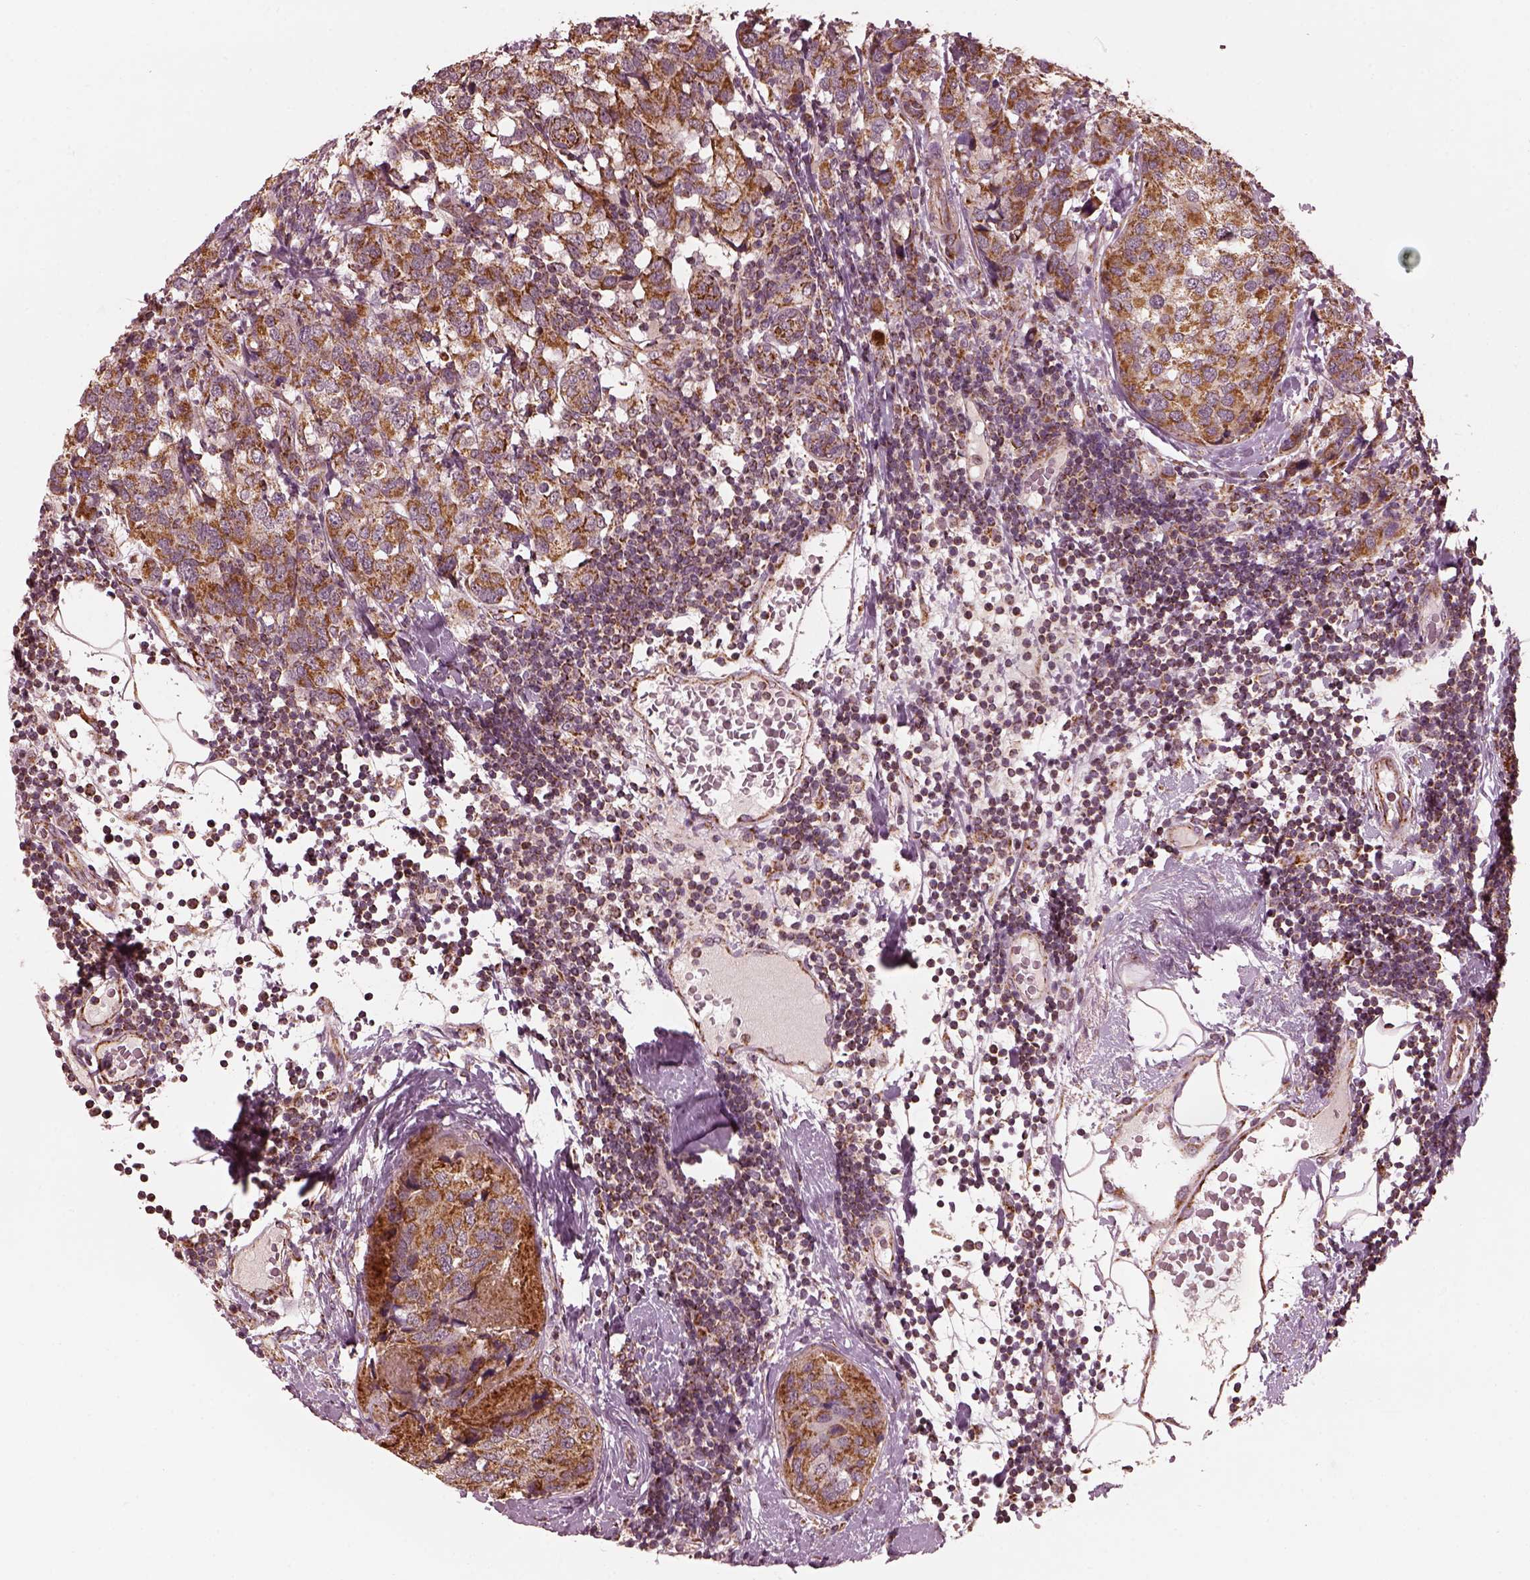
{"staining": {"intensity": "moderate", "quantity": ">75%", "location": "cytoplasmic/membranous"}, "tissue": "breast cancer", "cell_type": "Tumor cells", "image_type": "cancer", "snomed": [{"axis": "morphology", "description": "Lobular carcinoma"}, {"axis": "topography", "description": "Breast"}], "caption": "Protein staining displays moderate cytoplasmic/membranous positivity in approximately >75% of tumor cells in breast cancer.", "gene": "NDUFB10", "patient": {"sex": "female", "age": 59}}